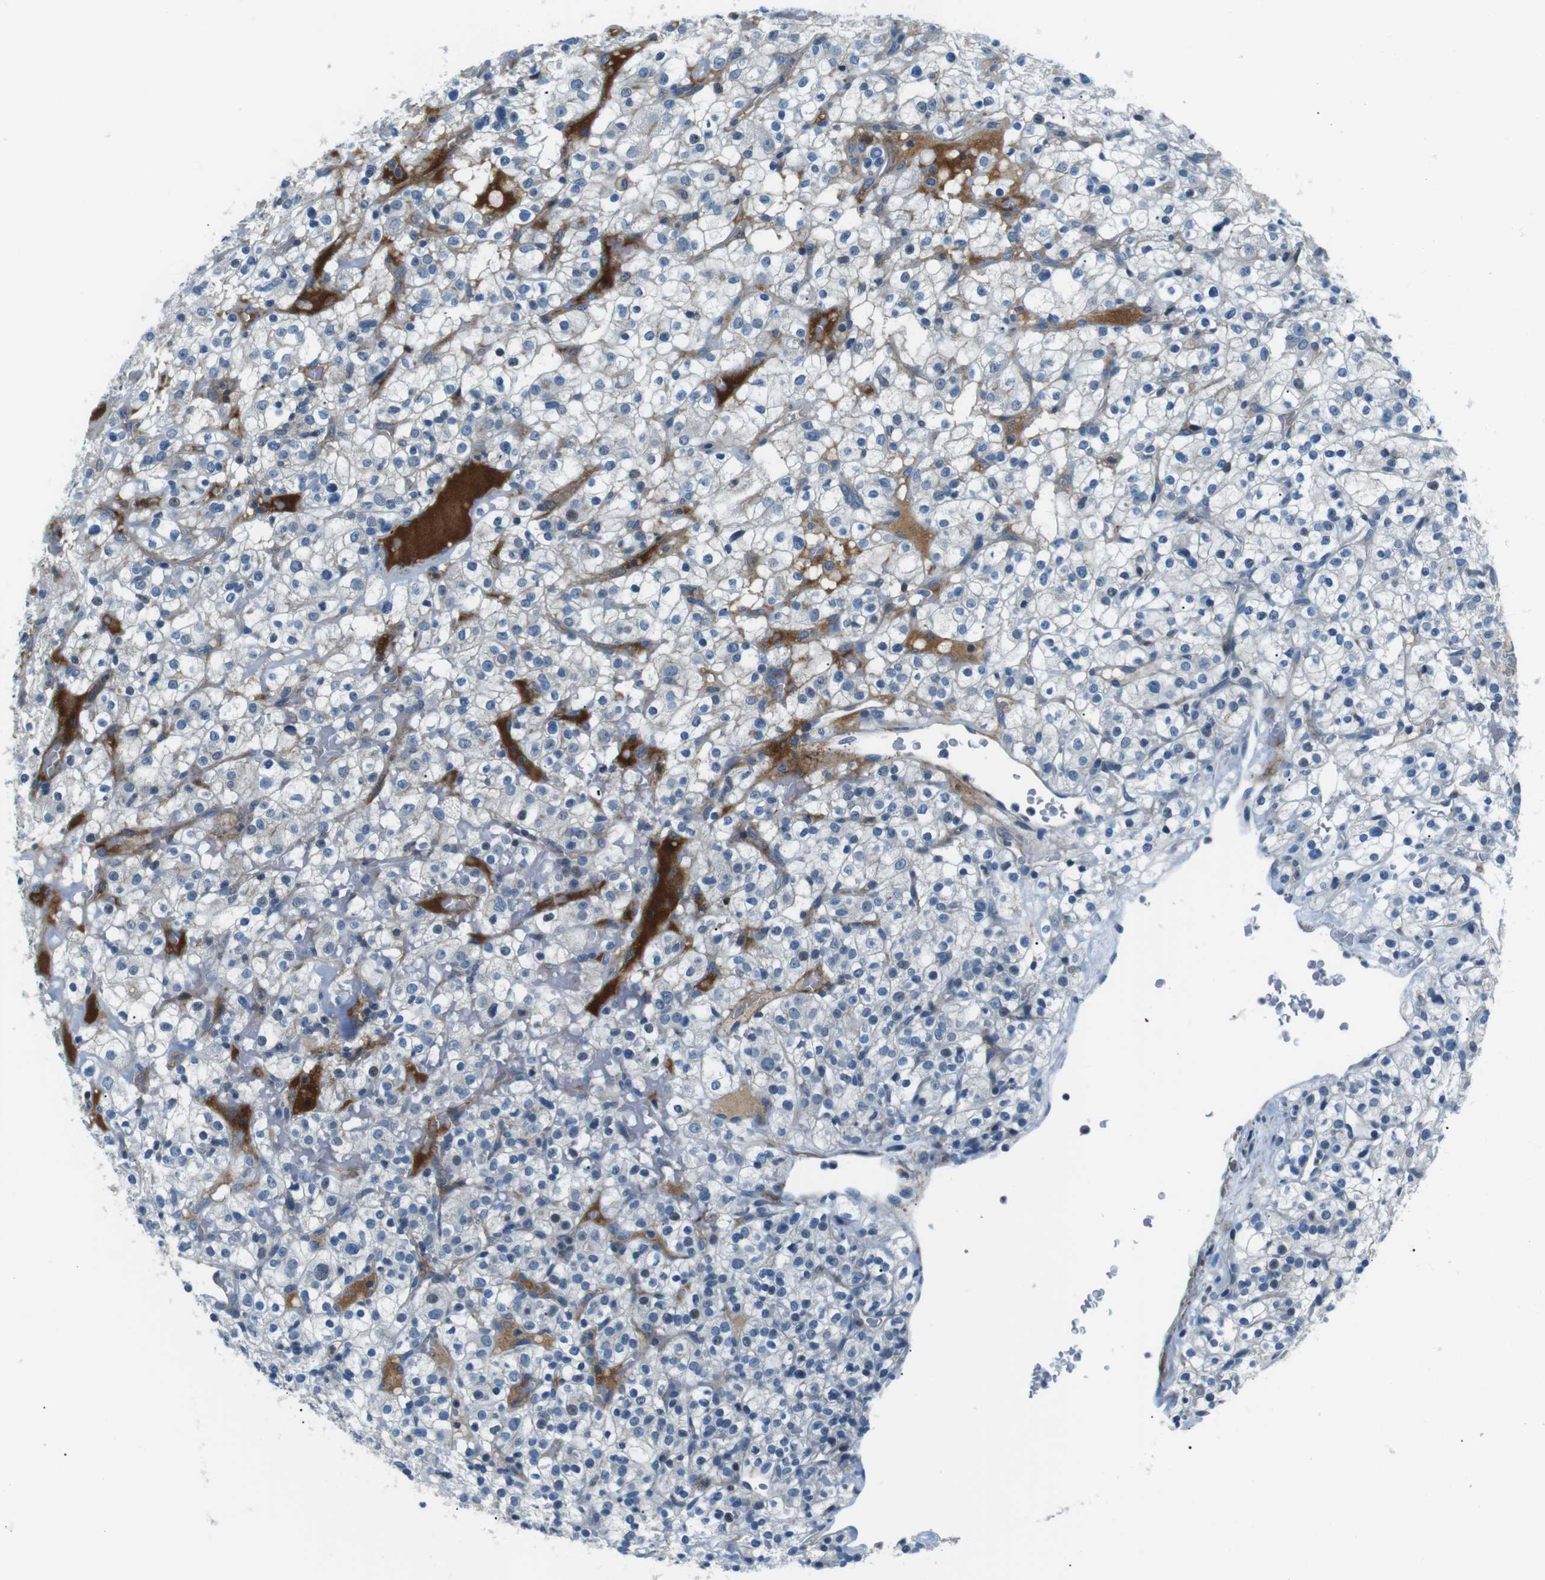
{"staining": {"intensity": "negative", "quantity": "none", "location": "none"}, "tissue": "renal cancer", "cell_type": "Tumor cells", "image_type": "cancer", "snomed": [{"axis": "morphology", "description": "Normal tissue, NOS"}, {"axis": "morphology", "description": "Adenocarcinoma, NOS"}, {"axis": "topography", "description": "Kidney"}], "caption": "A micrograph of renal cancer stained for a protein exhibits no brown staining in tumor cells.", "gene": "ARVCF", "patient": {"sex": "female", "age": 72}}